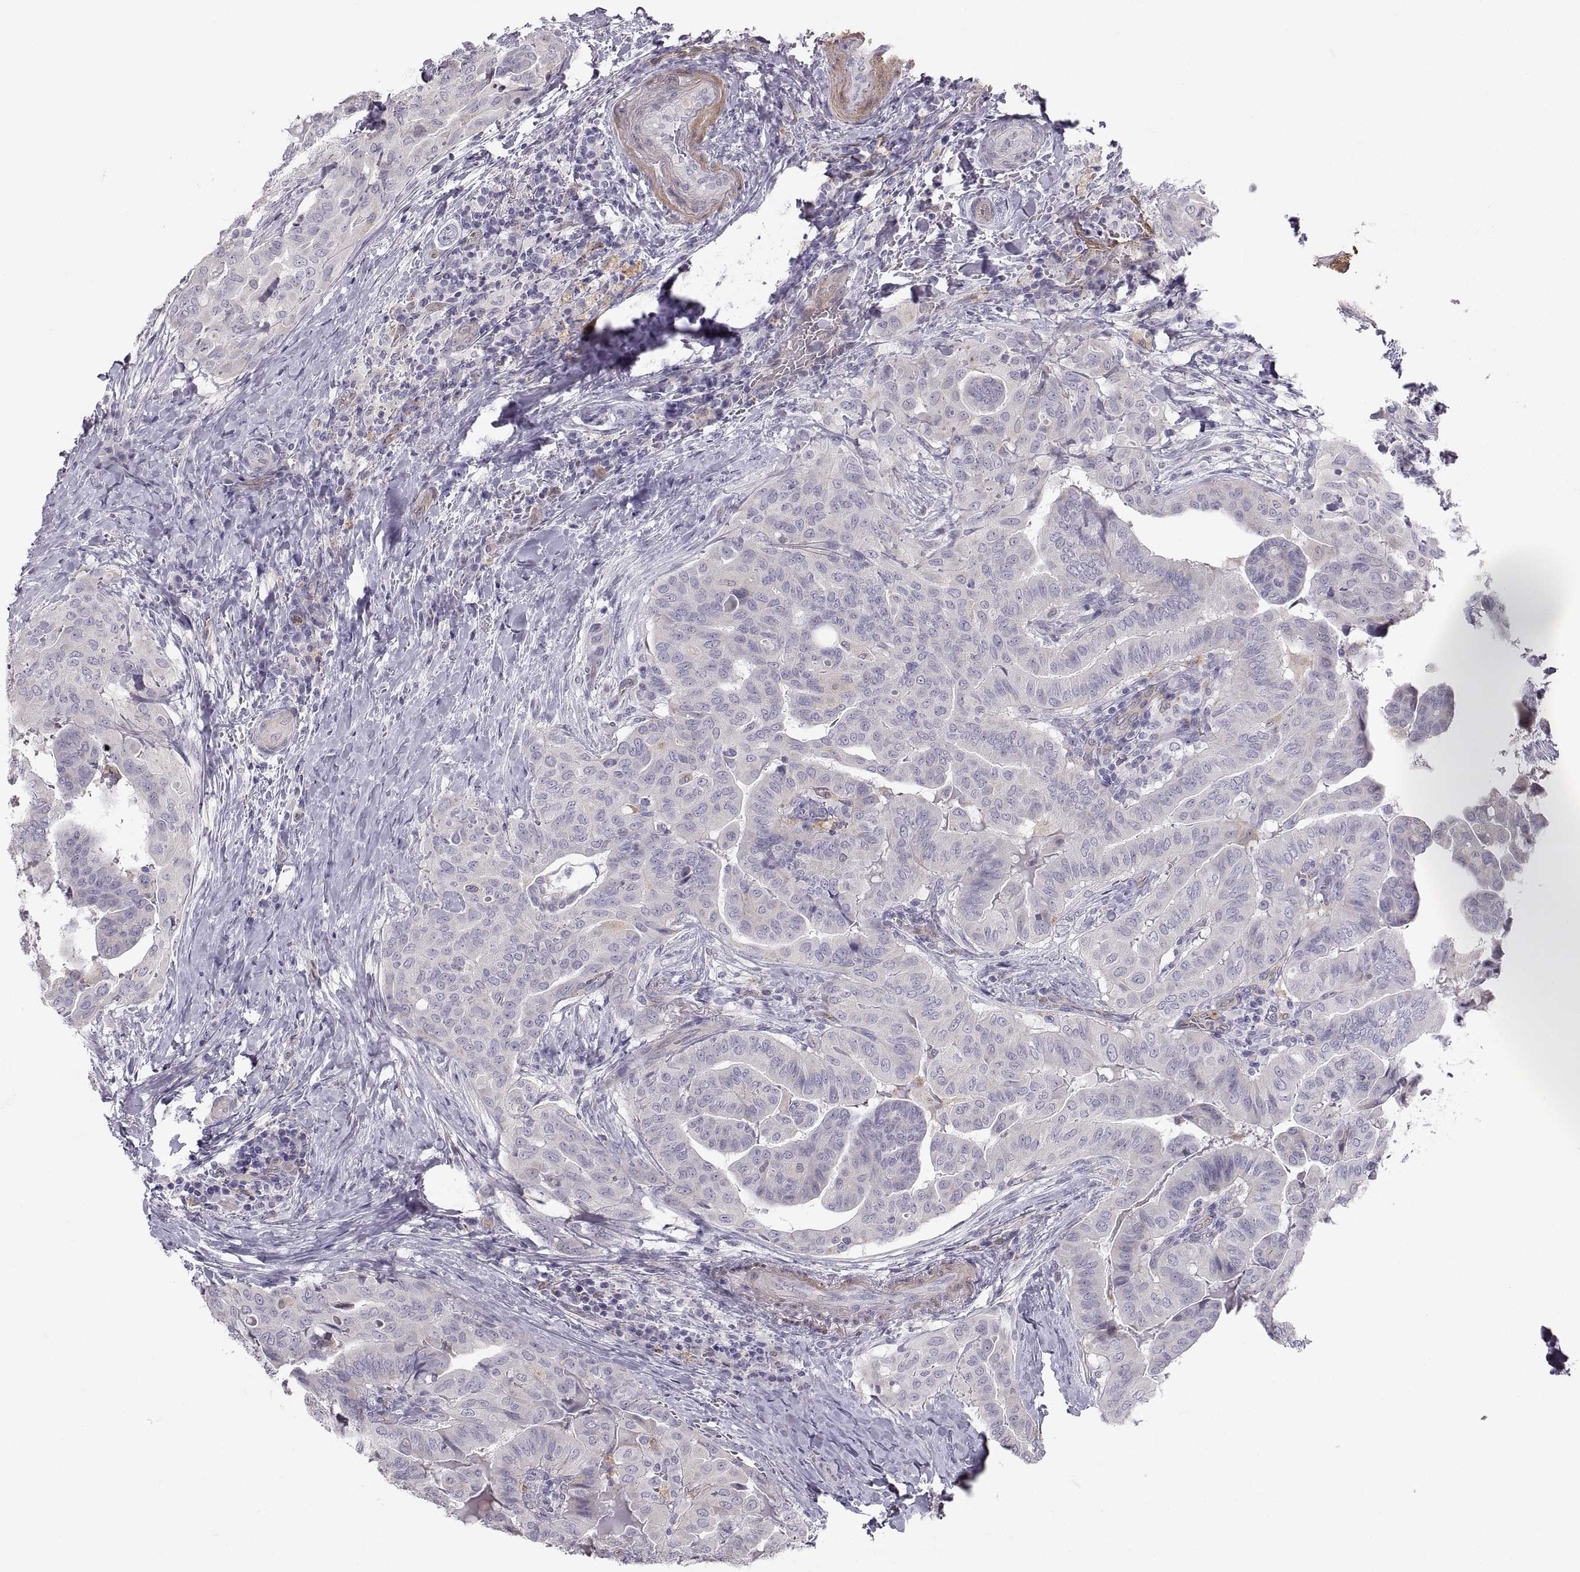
{"staining": {"intensity": "negative", "quantity": "none", "location": "none"}, "tissue": "thyroid cancer", "cell_type": "Tumor cells", "image_type": "cancer", "snomed": [{"axis": "morphology", "description": "Papillary adenocarcinoma, NOS"}, {"axis": "topography", "description": "Thyroid gland"}], "caption": "This image is of papillary adenocarcinoma (thyroid) stained with immunohistochemistry (IHC) to label a protein in brown with the nuclei are counter-stained blue. There is no staining in tumor cells.", "gene": "PGM5", "patient": {"sex": "female", "age": 68}}